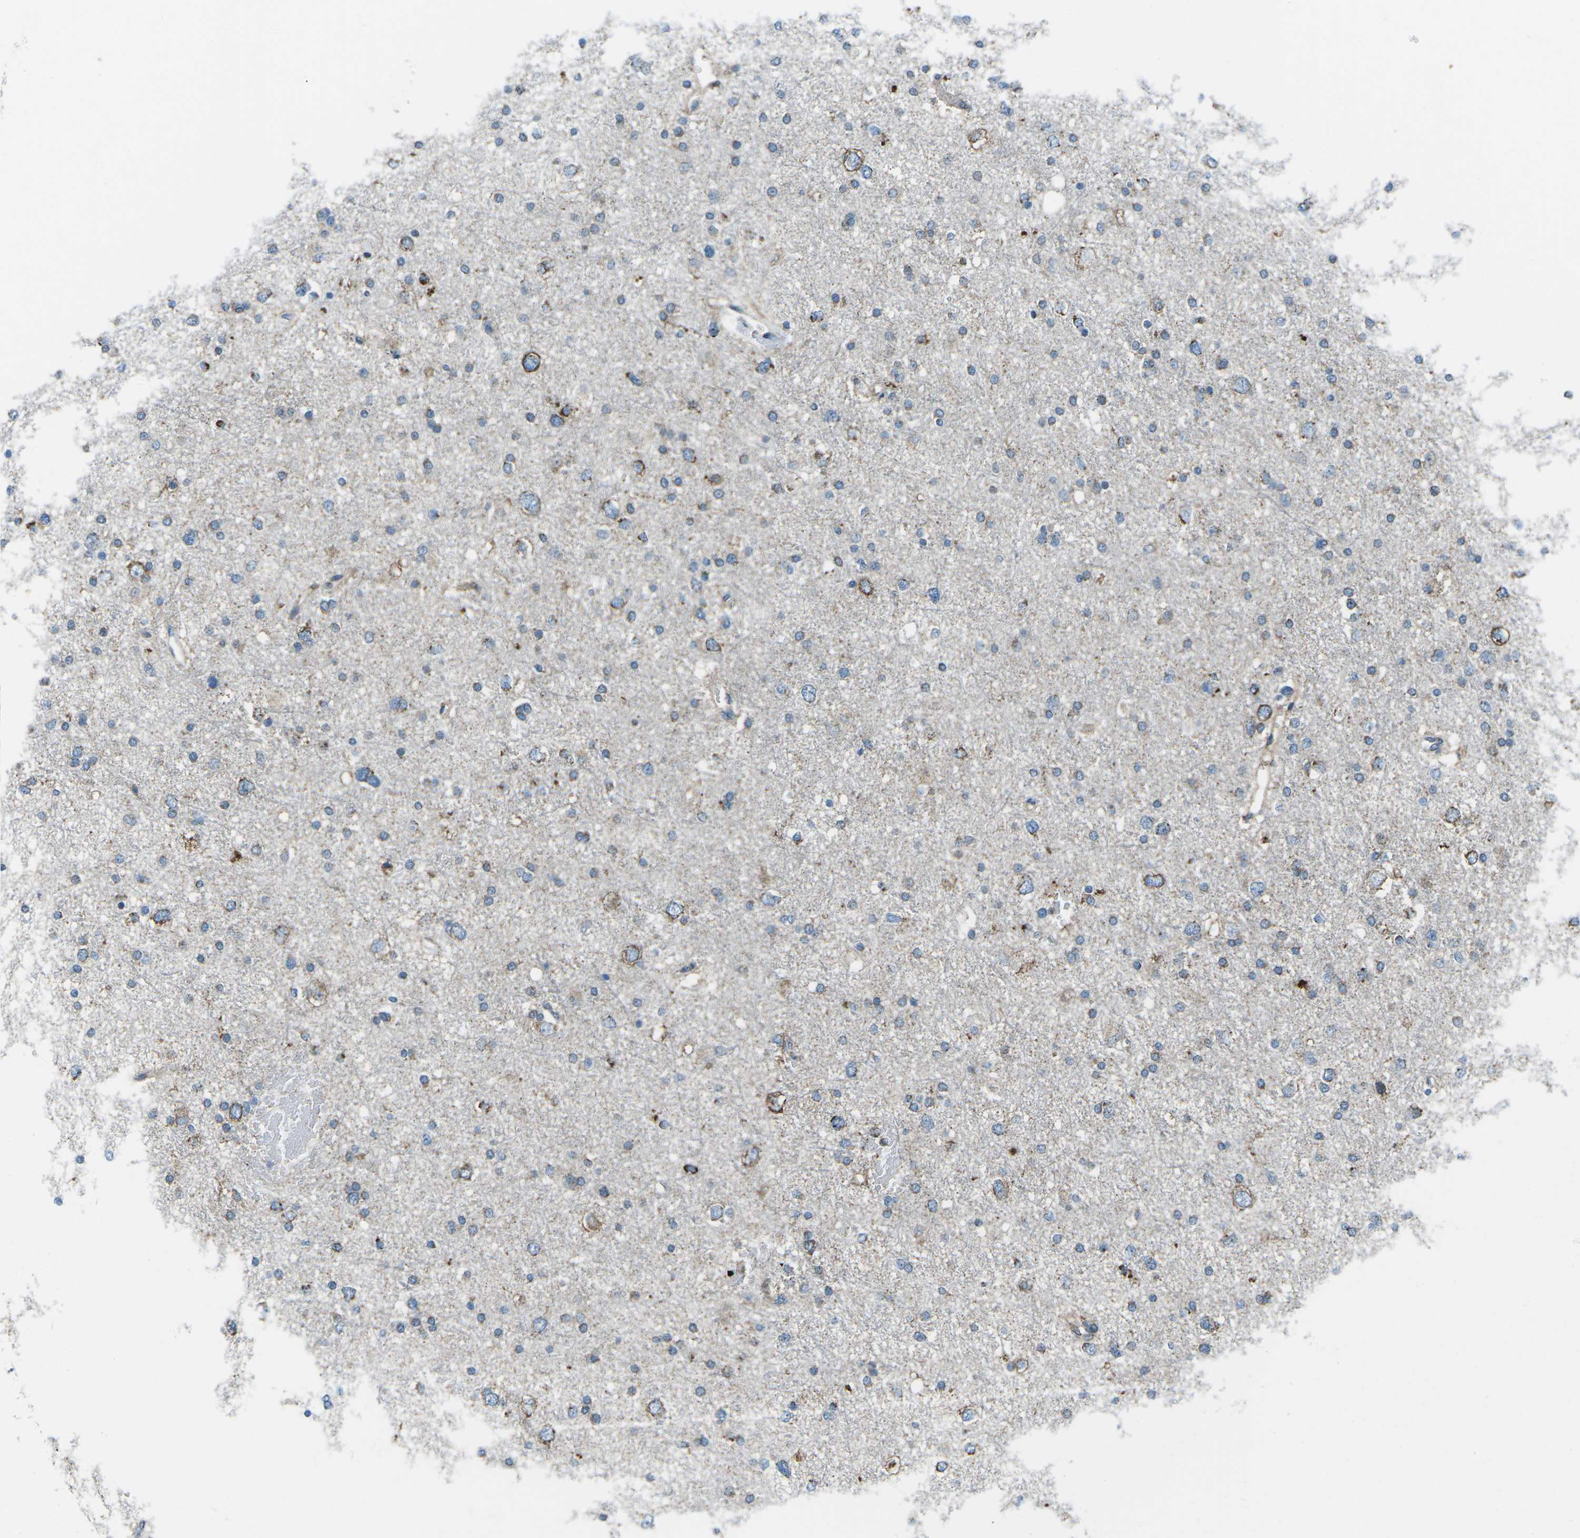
{"staining": {"intensity": "moderate", "quantity": "<25%", "location": "cytoplasmic/membranous"}, "tissue": "glioma", "cell_type": "Tumor cells", "image_type": "cancer", "snomed": [{"axis": "morphology", "description": "Glioma, malignant, Low grade"}, {"axis": "topography", "description": "Brain"}], "caption": "A photomicrograph of glioma stained for a protein displays moderate cytoplasmic/membranous brown staining in tumor cells.", "gene": "RFESD", "patient": {"sex": "female", "age": 37}}